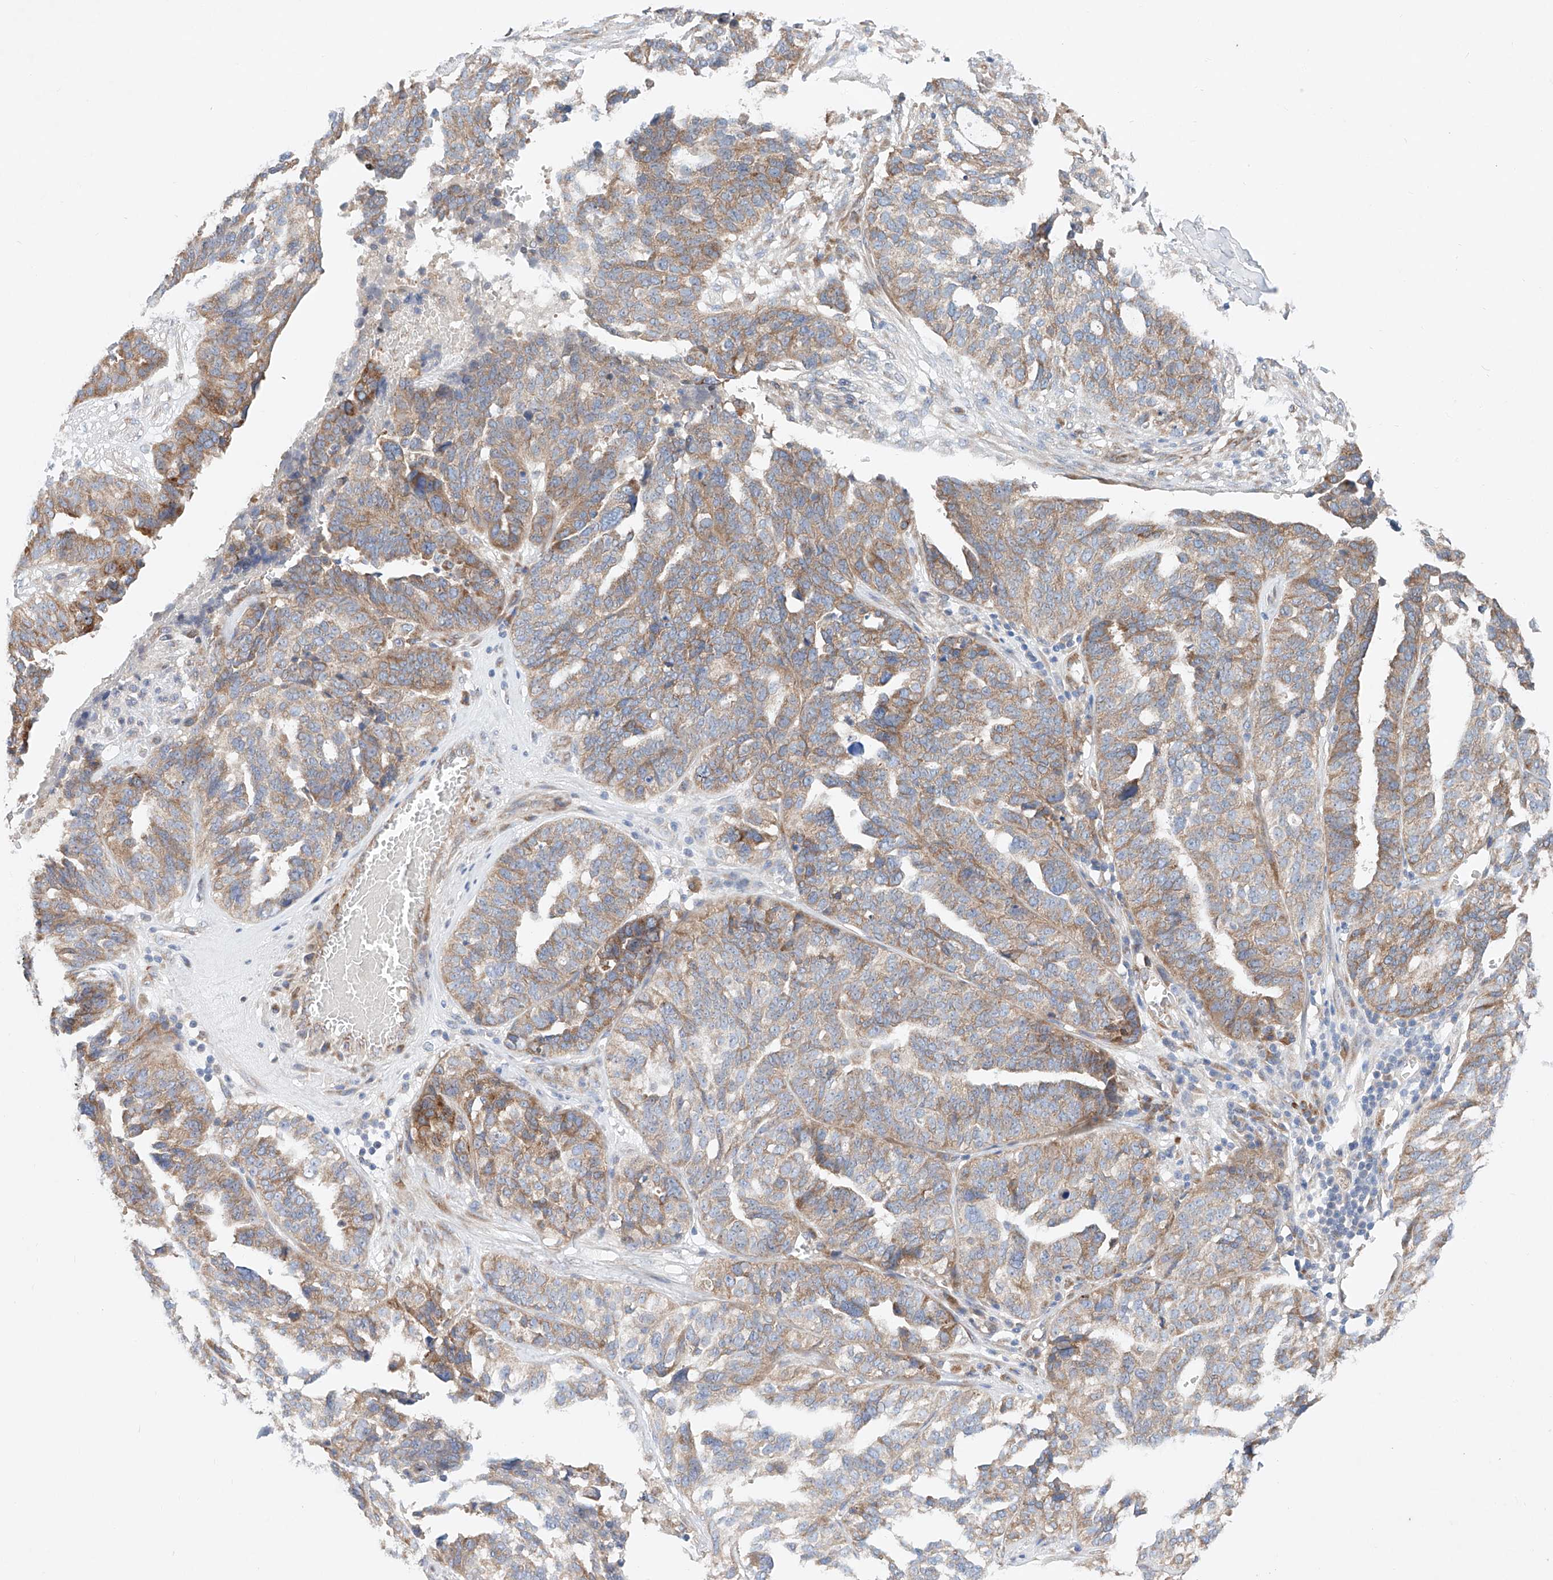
{"staining": {"intensity": "moderate", "quantity": "25%-75%", "location": "cytoplasmic/membranous"}, "tissue": "ovarian cancer", "cell_type": "Tumor cells", "image_type": "cancer", "snomed": [{"axis": "morphology", "description": "Cystadenocarcinoma, serous, NOS"}, {"axis": "topography", "description": "Ovary"}], "caption": "Immunohistochemistry (IHC) image of serous cystadenocarcinoma (ovarian) stained for a protein (brown), which reveals medium levels of moderate cytoplasmic/membranous expression in approximately 25%-75% of tumor cells.", "gene": "FASTK", "patient": {"sex": "female", "age": 59}}